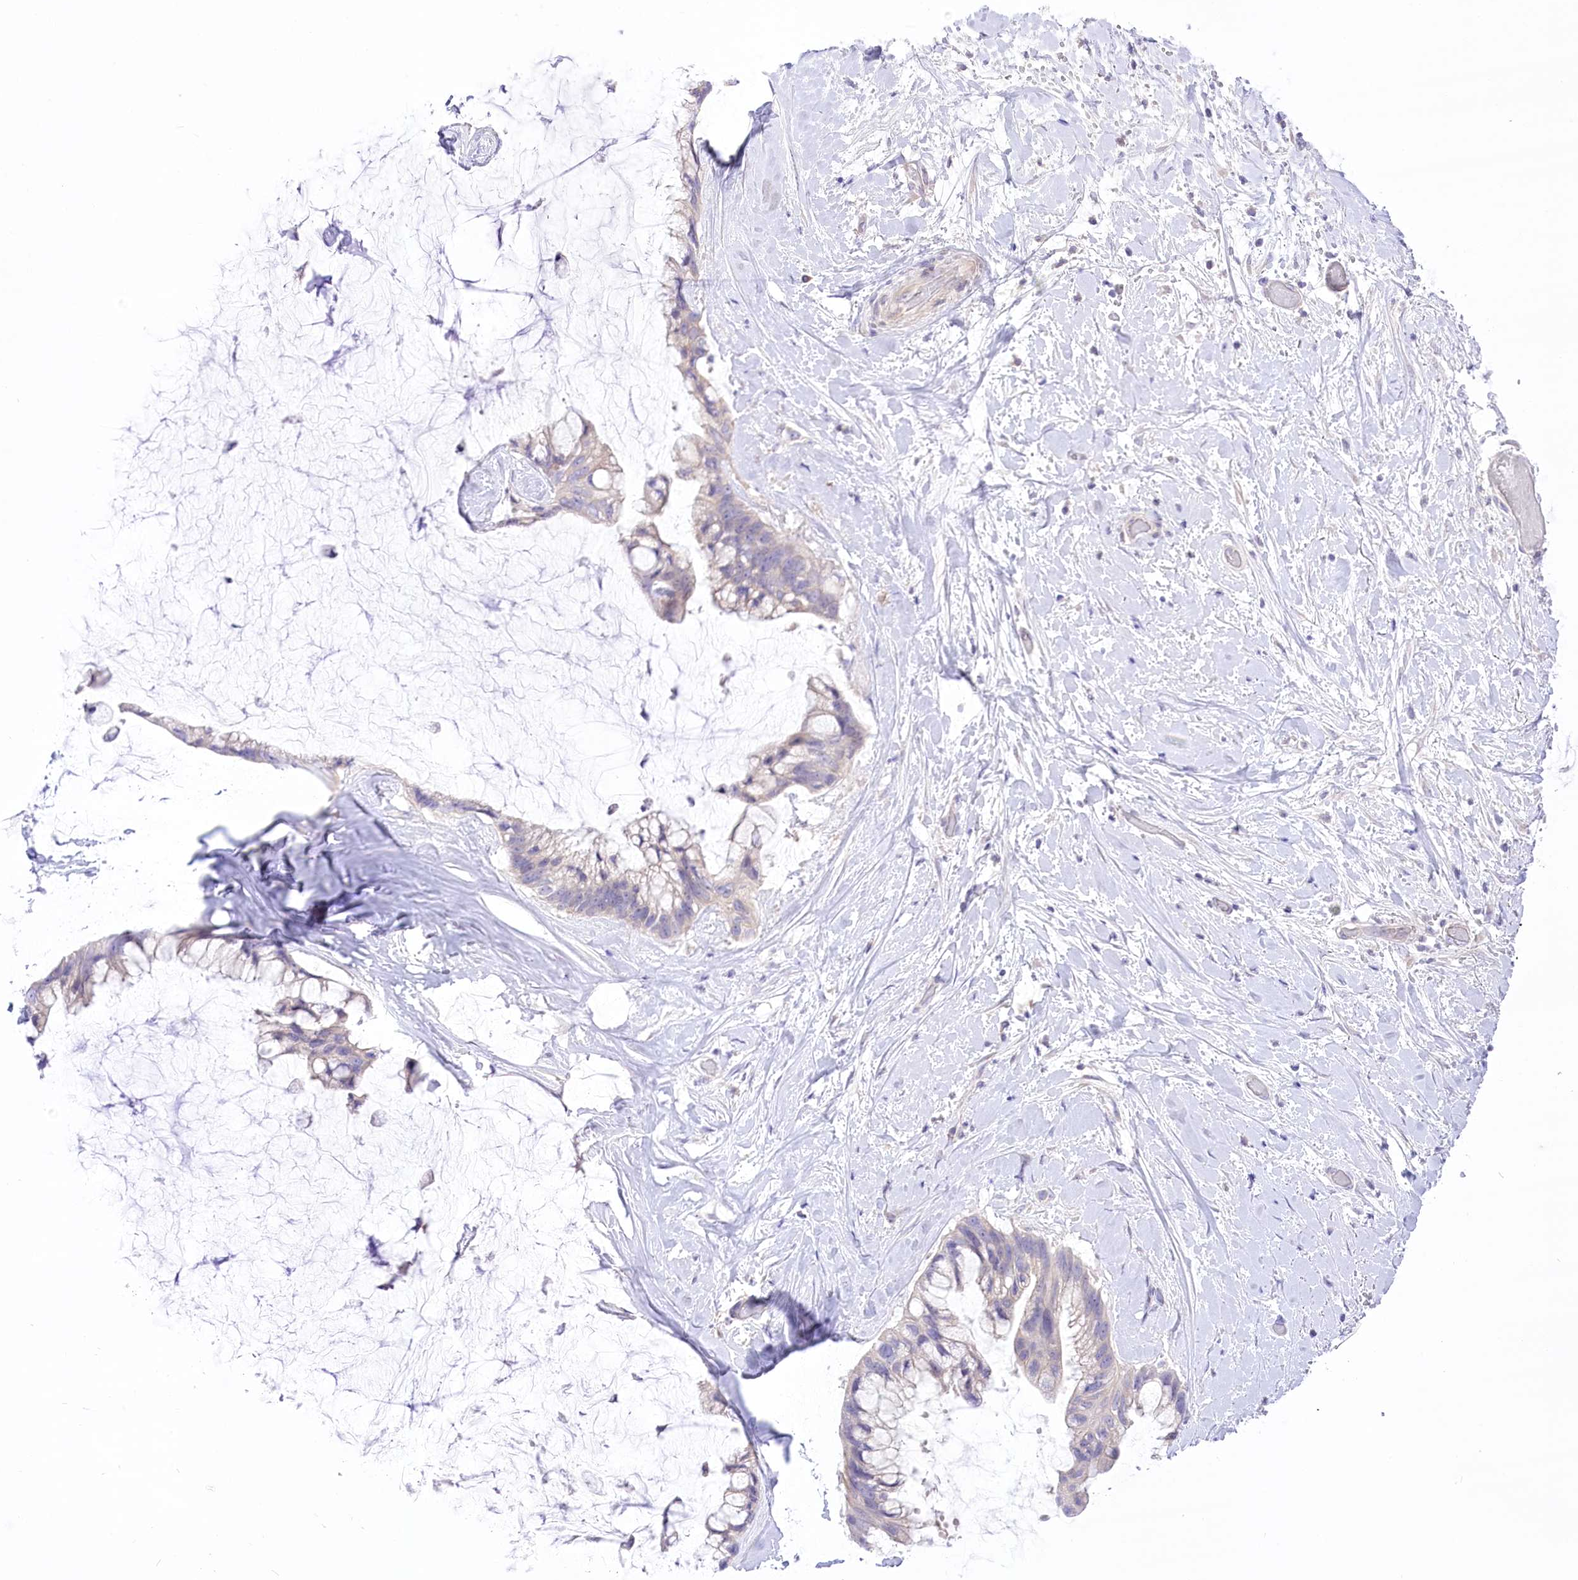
{"staining": {"intensity": "negative", "quantity": "none", "location": "none"}, "tissue": "ovarian cancer", "cell_type": "Tumor cells", "image_type": "cancer", "snomed": [{"axis": "morphology", "description": "Cystadenocarcinoma, mucinous, NOS"}, {"axis": "topography", "description": "Ovary"}], "caption": "This is an immunohistochemistry histopathology image of ovarian mucinous cystadenocarcinoma. There is no expression in tumor cells.", "gene": "HELT", "patient": {"sex": "female", "age": 39}}